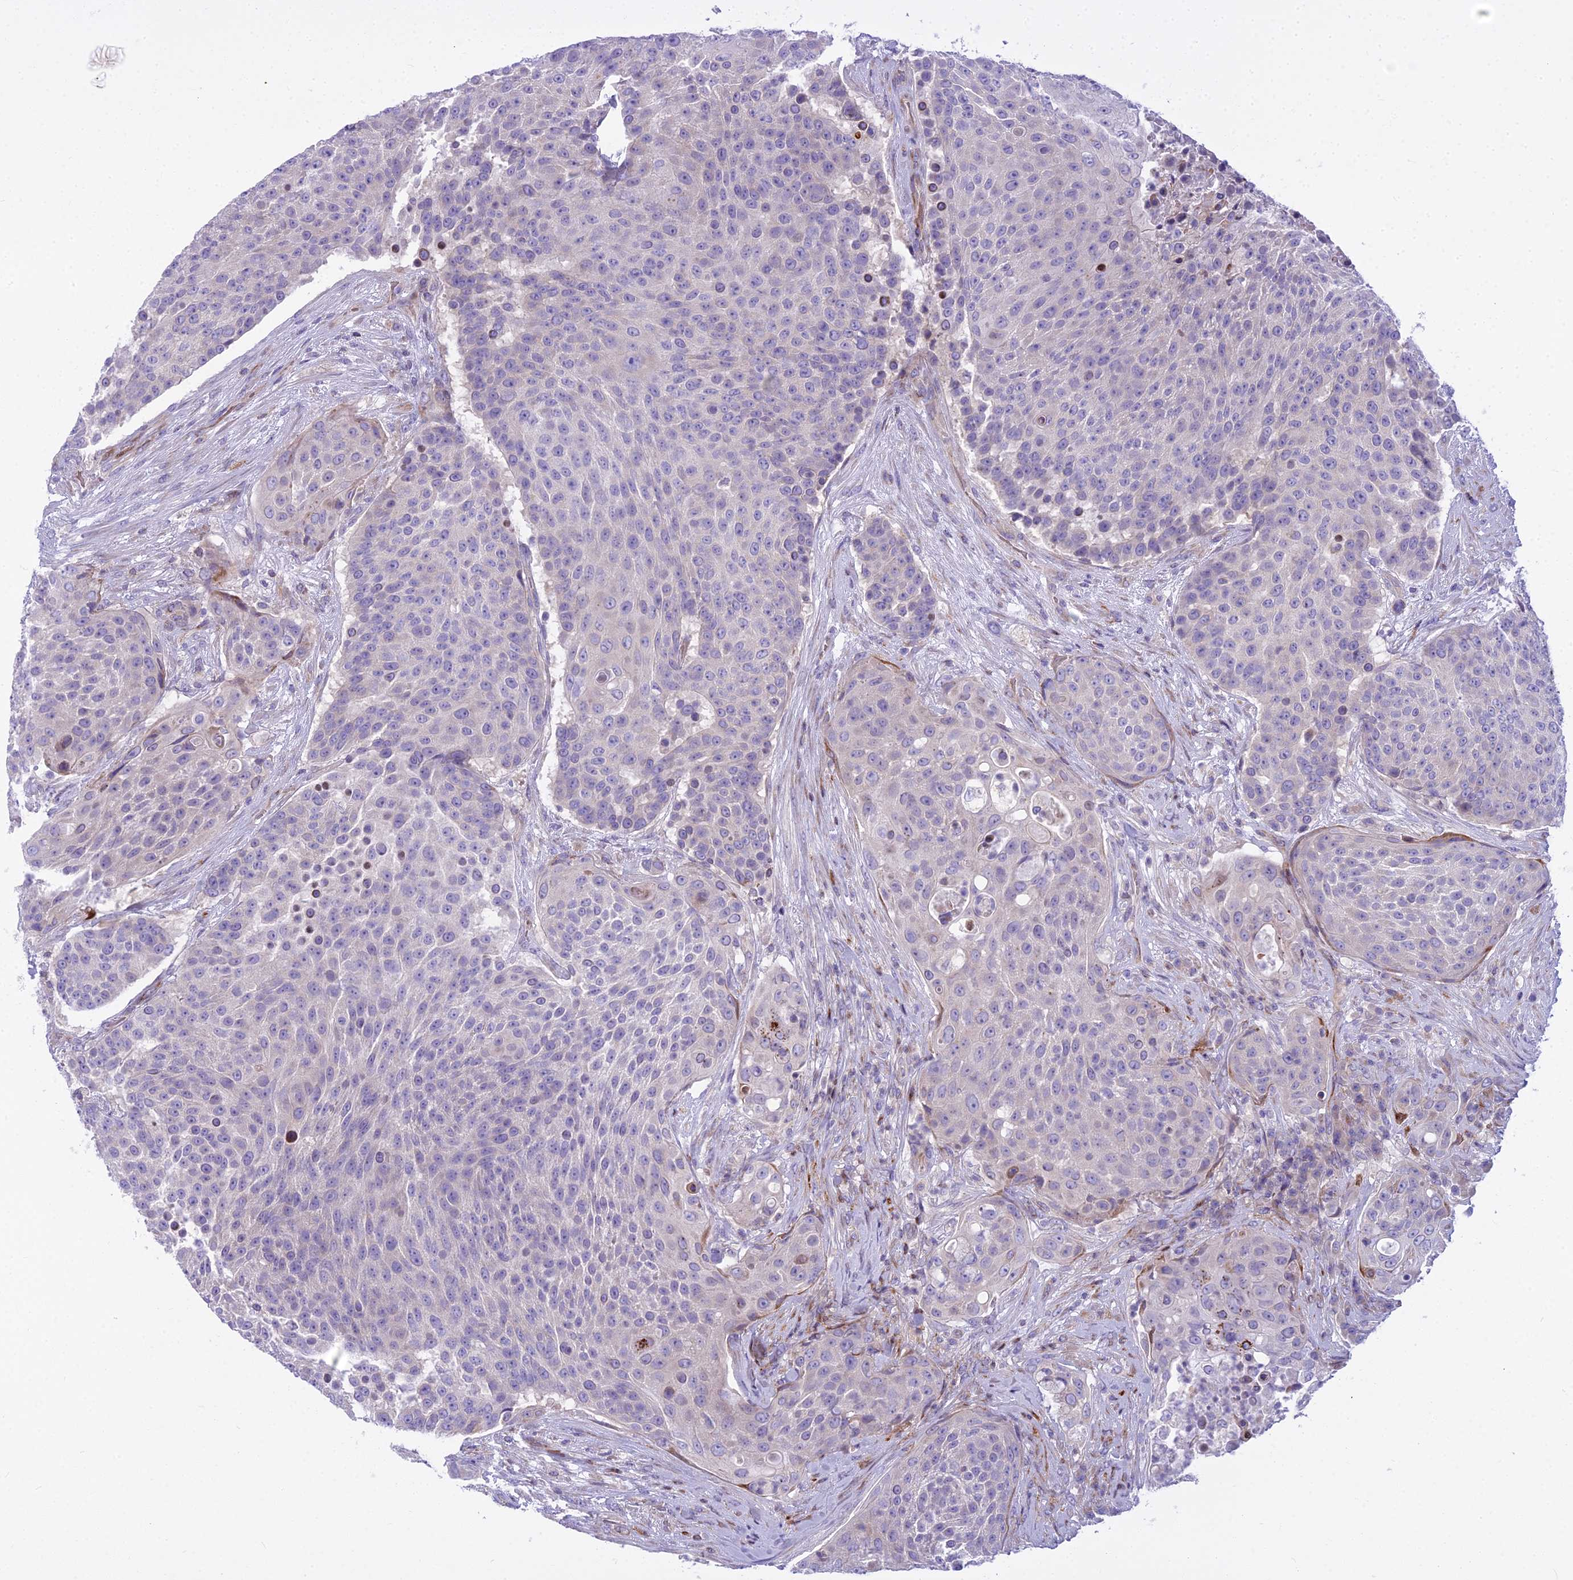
{"staining": {"intensity": "negative", "quantity": "none", "location": "none"}, "tissue": "urothelial cancer", "cell_type": "Tumor cells", "image_type": "cancer", "snomed": [{"axis": "morphology", "description": "Urothelial carcinoma, High grade"}, {"axis": "topography", "description": "Urinary bladder"}], "caption": "Immunohistochemistry (IHC) of urothelial carcinoma (high-grade) demonstrates no staining in tumor cells.", "gene": "PCDHB14", "patient": {"sex": "female", "age": 63}}